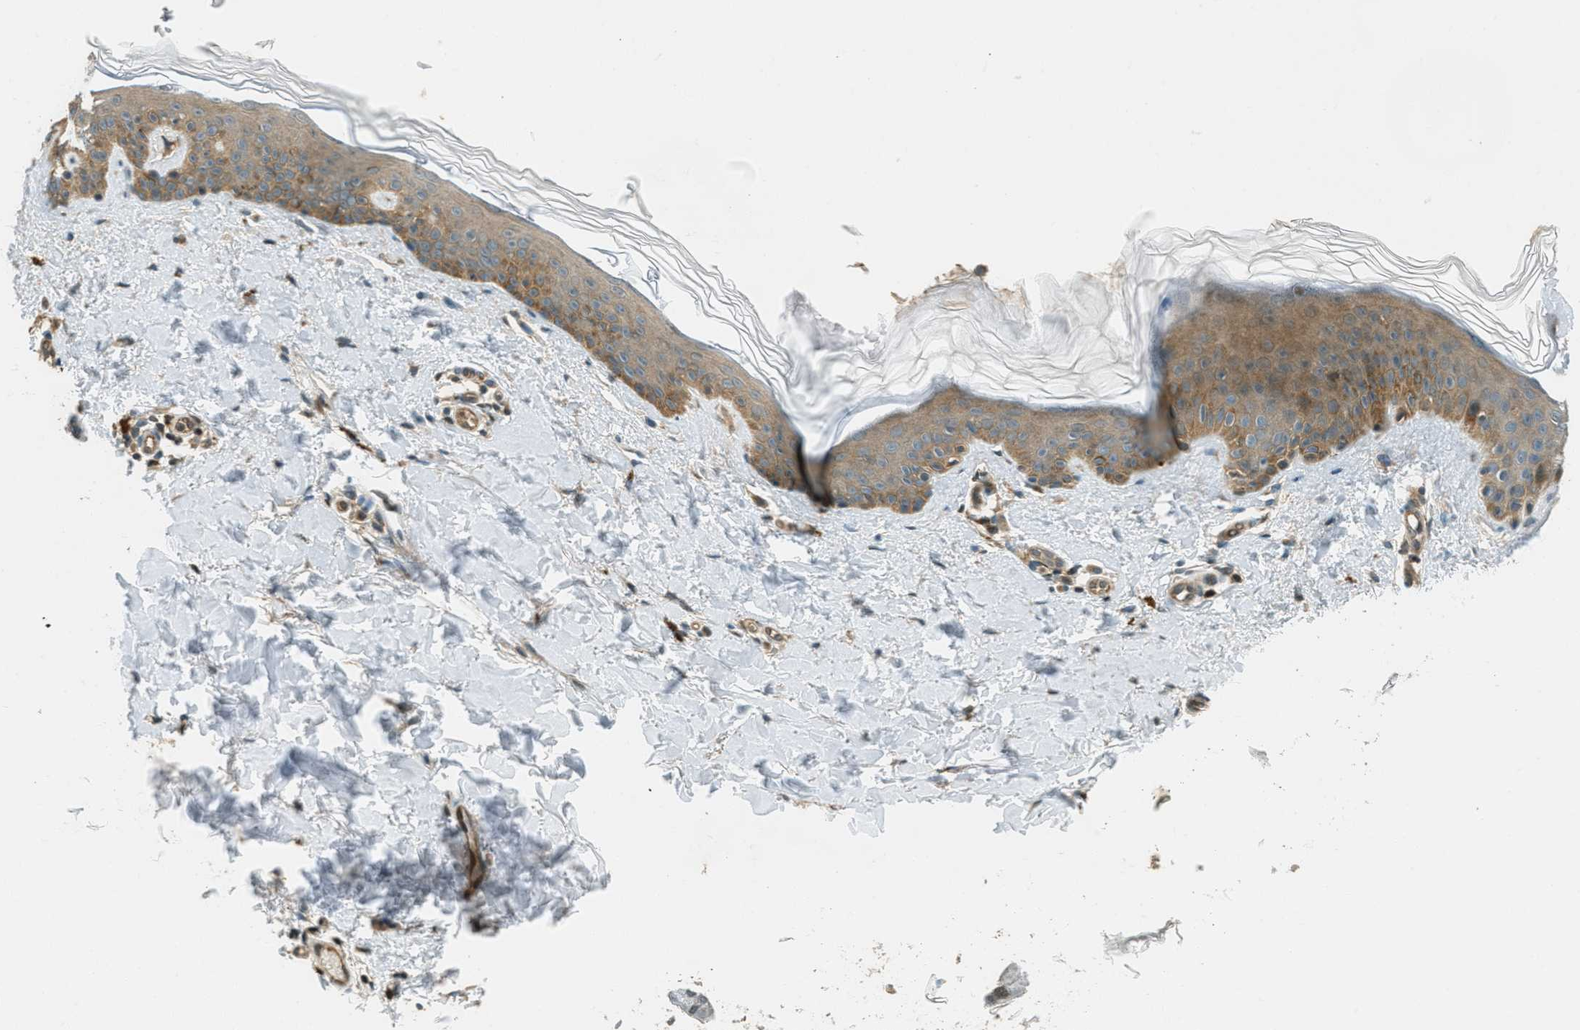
{"staining": {"intensity": "moderate", "quantity": ">75%", "location": "cytoplasmic/membranous"}, "tissue": "skin", "cell_type": "Fibroblasts", "image_type": "normal", "snomed": [{"axis": "morphology", "description": "Normal tissue, NOS"}, {"axis": "topography", "description": "Skin"}], "caption": "IHC micrograph of benign human skin stained for a protein (brown), which displays medium levels of moderate cytoplasmic/membranous positivity in approximately >75% of fibroblasts.", "gene": "PTPN23", "patient": {"sex": "male", "age": 40}}